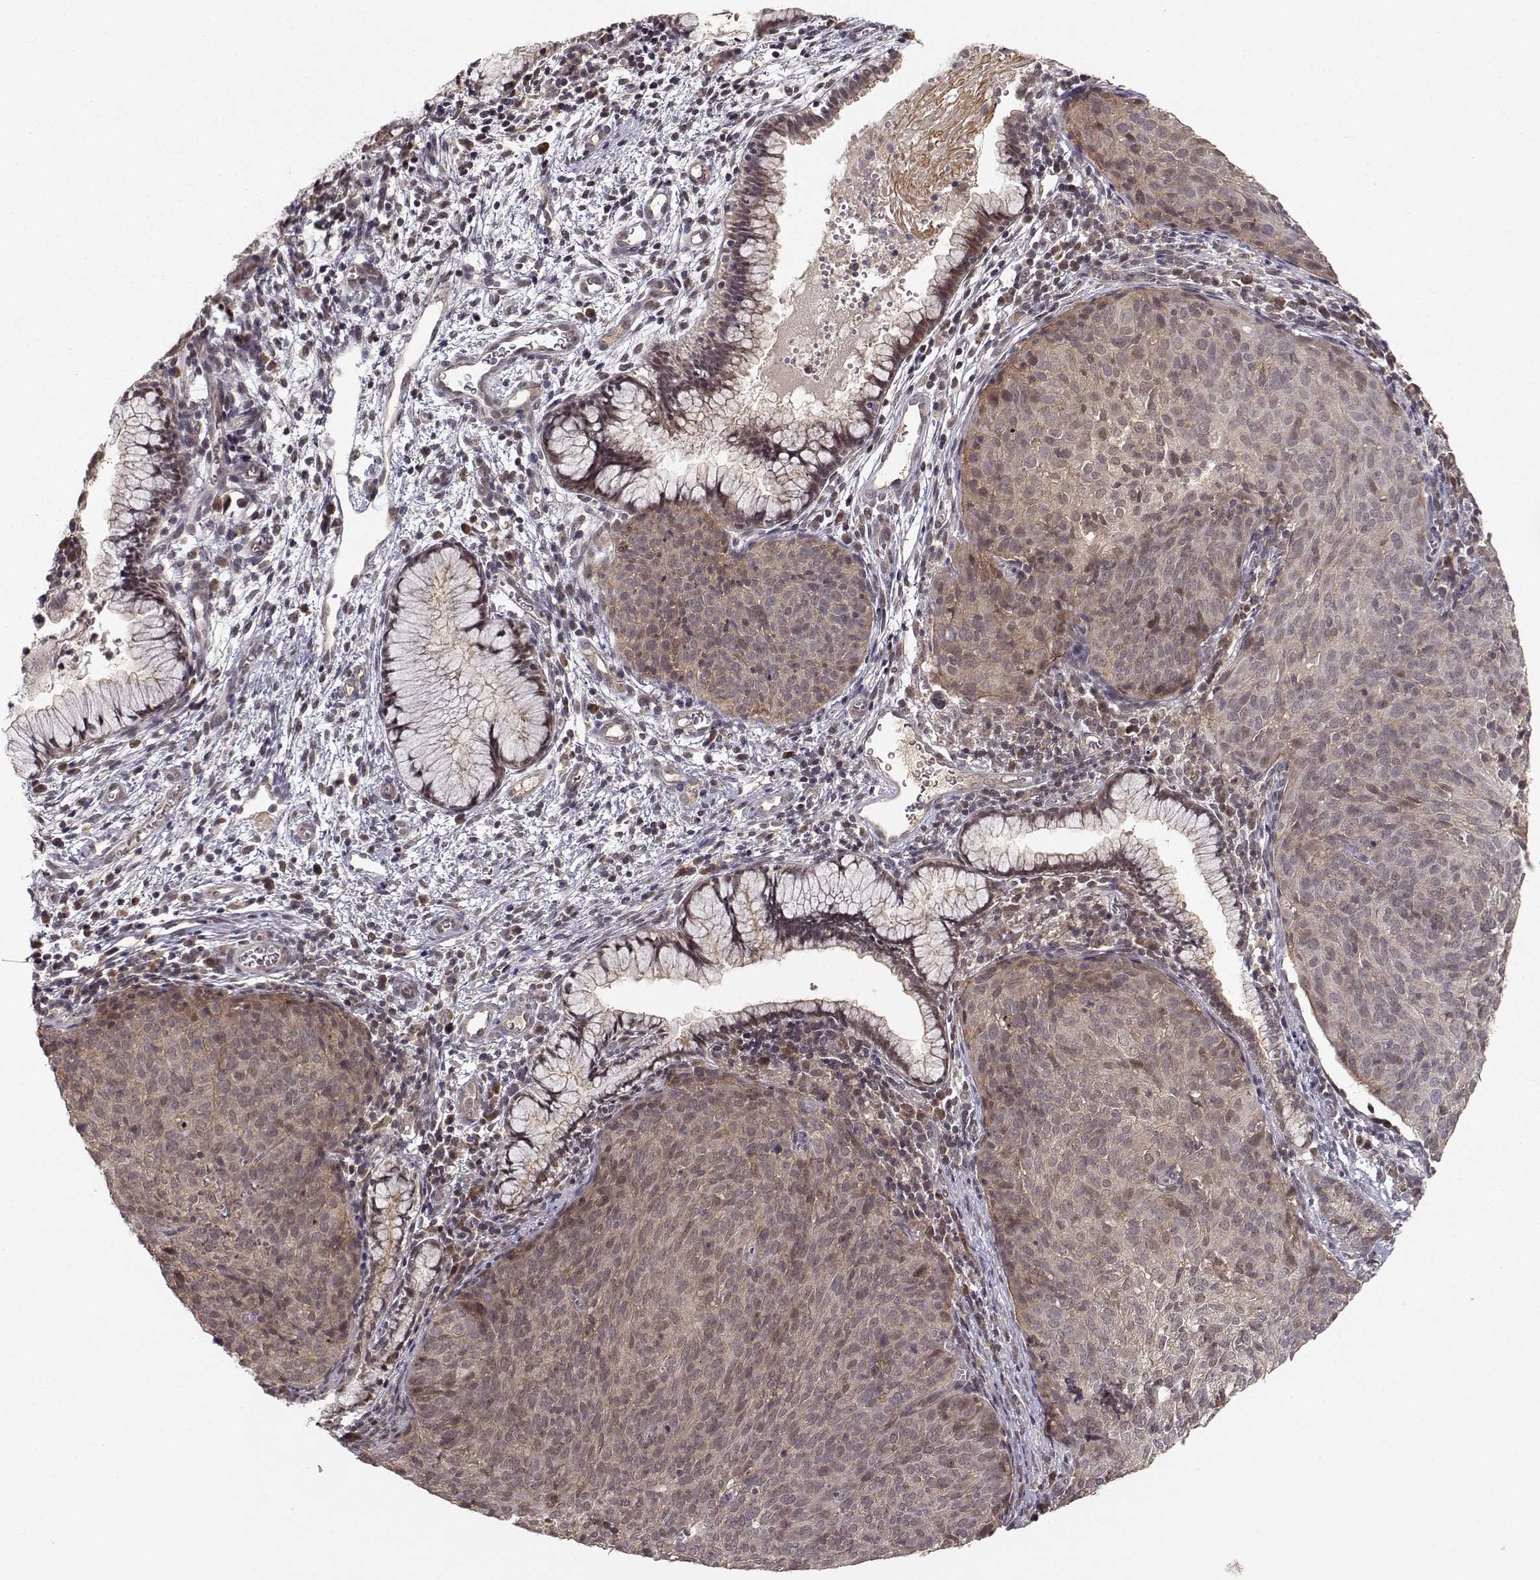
{"staining": {"intensity": "weak", "quantity": ">75%", "location": "cytoplasmic/membranous"}, "tissue": "cervical cancer", "cell_type": "Tumor cells", "image_type": "cancer", "snomed": [{"axis": "morphology", "description": "Squamous cell carcinoma, NOS"}, {"axis": "topography", "description": "Cervix"}], "caption": "This histopathology image reveals immunohistochemistry (IHC) staining of human cervical squamous cell carcinoma, with low weak cytoplasmic/membranous positivity in about >75% of tumor cells.", "gene": "PLEKHG3", "patient": {"sex": "female", "age": 39}}